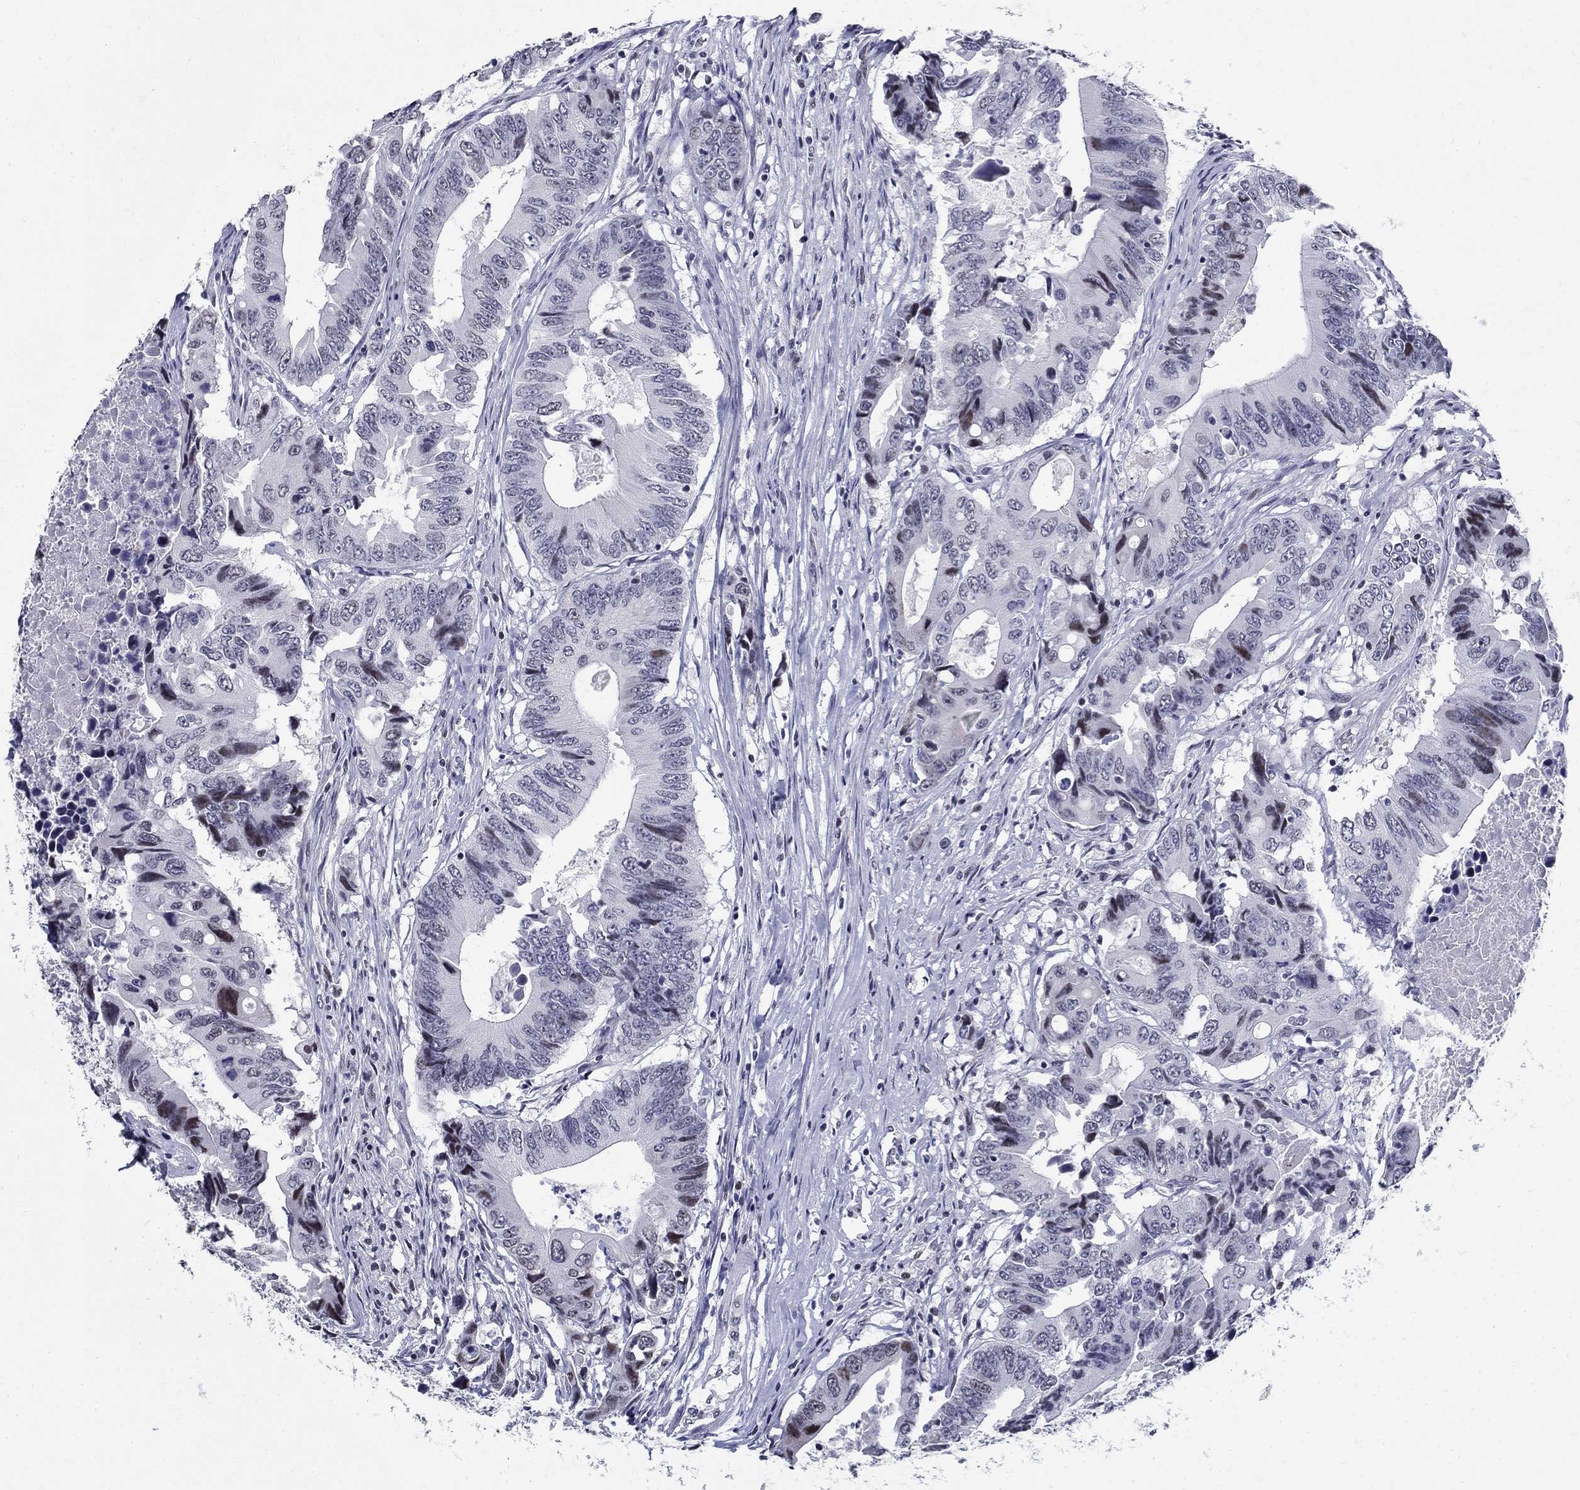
{"staining": {"intensity": "moderate", "quantity": "<25%", "location": "nuclear"}, "tissue": "colorectal cancer", "cell_type": "Tumor cells", "image_type": "cancer", "snomed": [{"axis": "morphology", "description": "Adenocarcinoma, NOS"}, {"axis": "topography", "description": "Colon"}], "caption": "IHC (DAB (3,3'-diaminobenzidine)) staining of colorectal cancer (adenocarcinoma) exhibits moderate nuclear protein staining in approximately <25% of tumor cells.", "gene": "BHLHE22", "patient": {"sex": "female", "age": 90}}